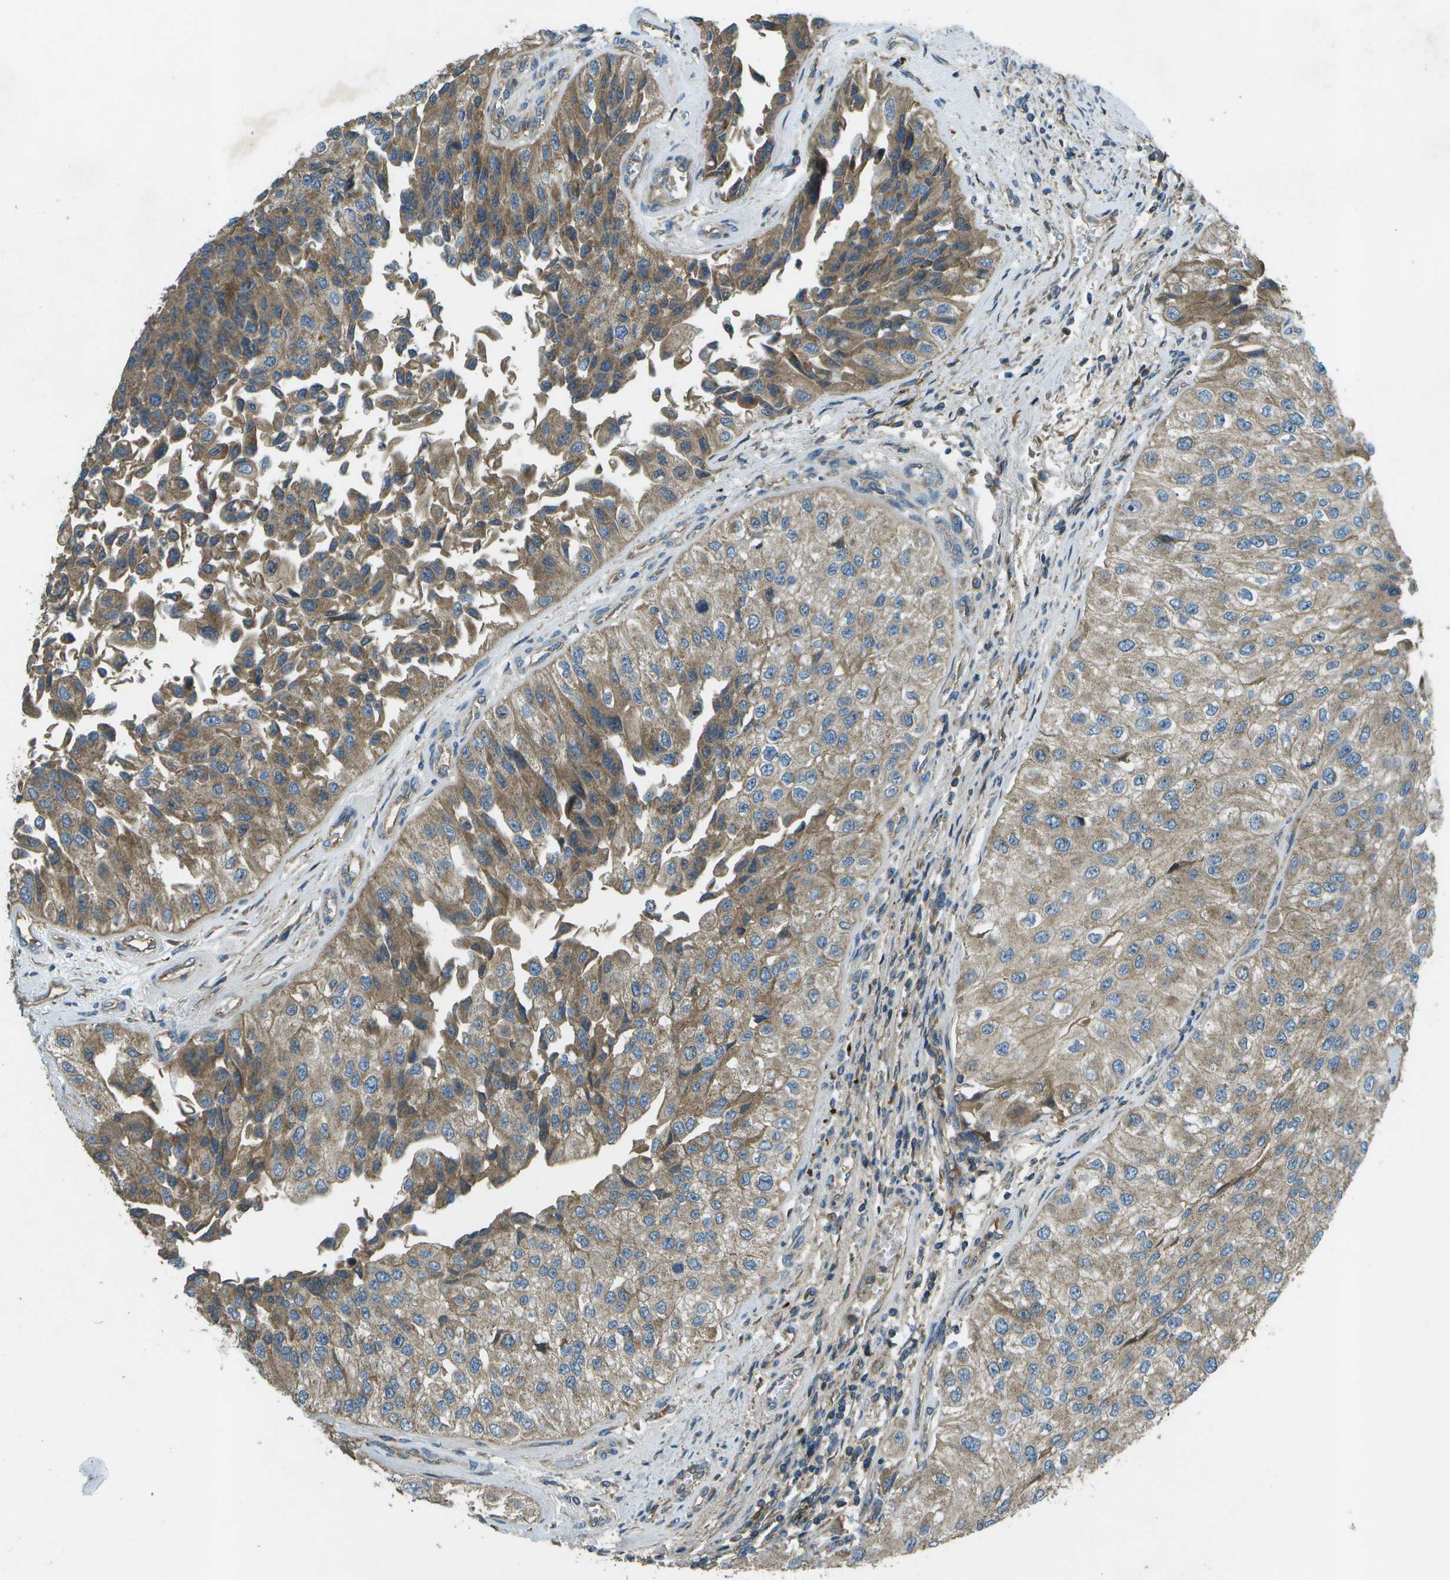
{"staining": {"intensity": "moderate", "quantity": ">75%", "location": "cytoplasmic/membranous"}, "tissue": "urothelial cancer", "cell_type": "Tumor cells", "image_type": "cancer", "snomed": [{"axis": "morphology", "description": "Urothelial carcinoma, High grade"}, {"axis": "topography", "description": "Kidney"}, {"axis": "topography", "description": "Urinary bladder"}], "caption": "Tumor cells reveal moderate cytoplasmic/membranous positivity in approximately >75% of cells in urothelial carcinoma (high-grade).", "gene": "PXYLP1", "patient": {"sex": "male", "age": 77}}